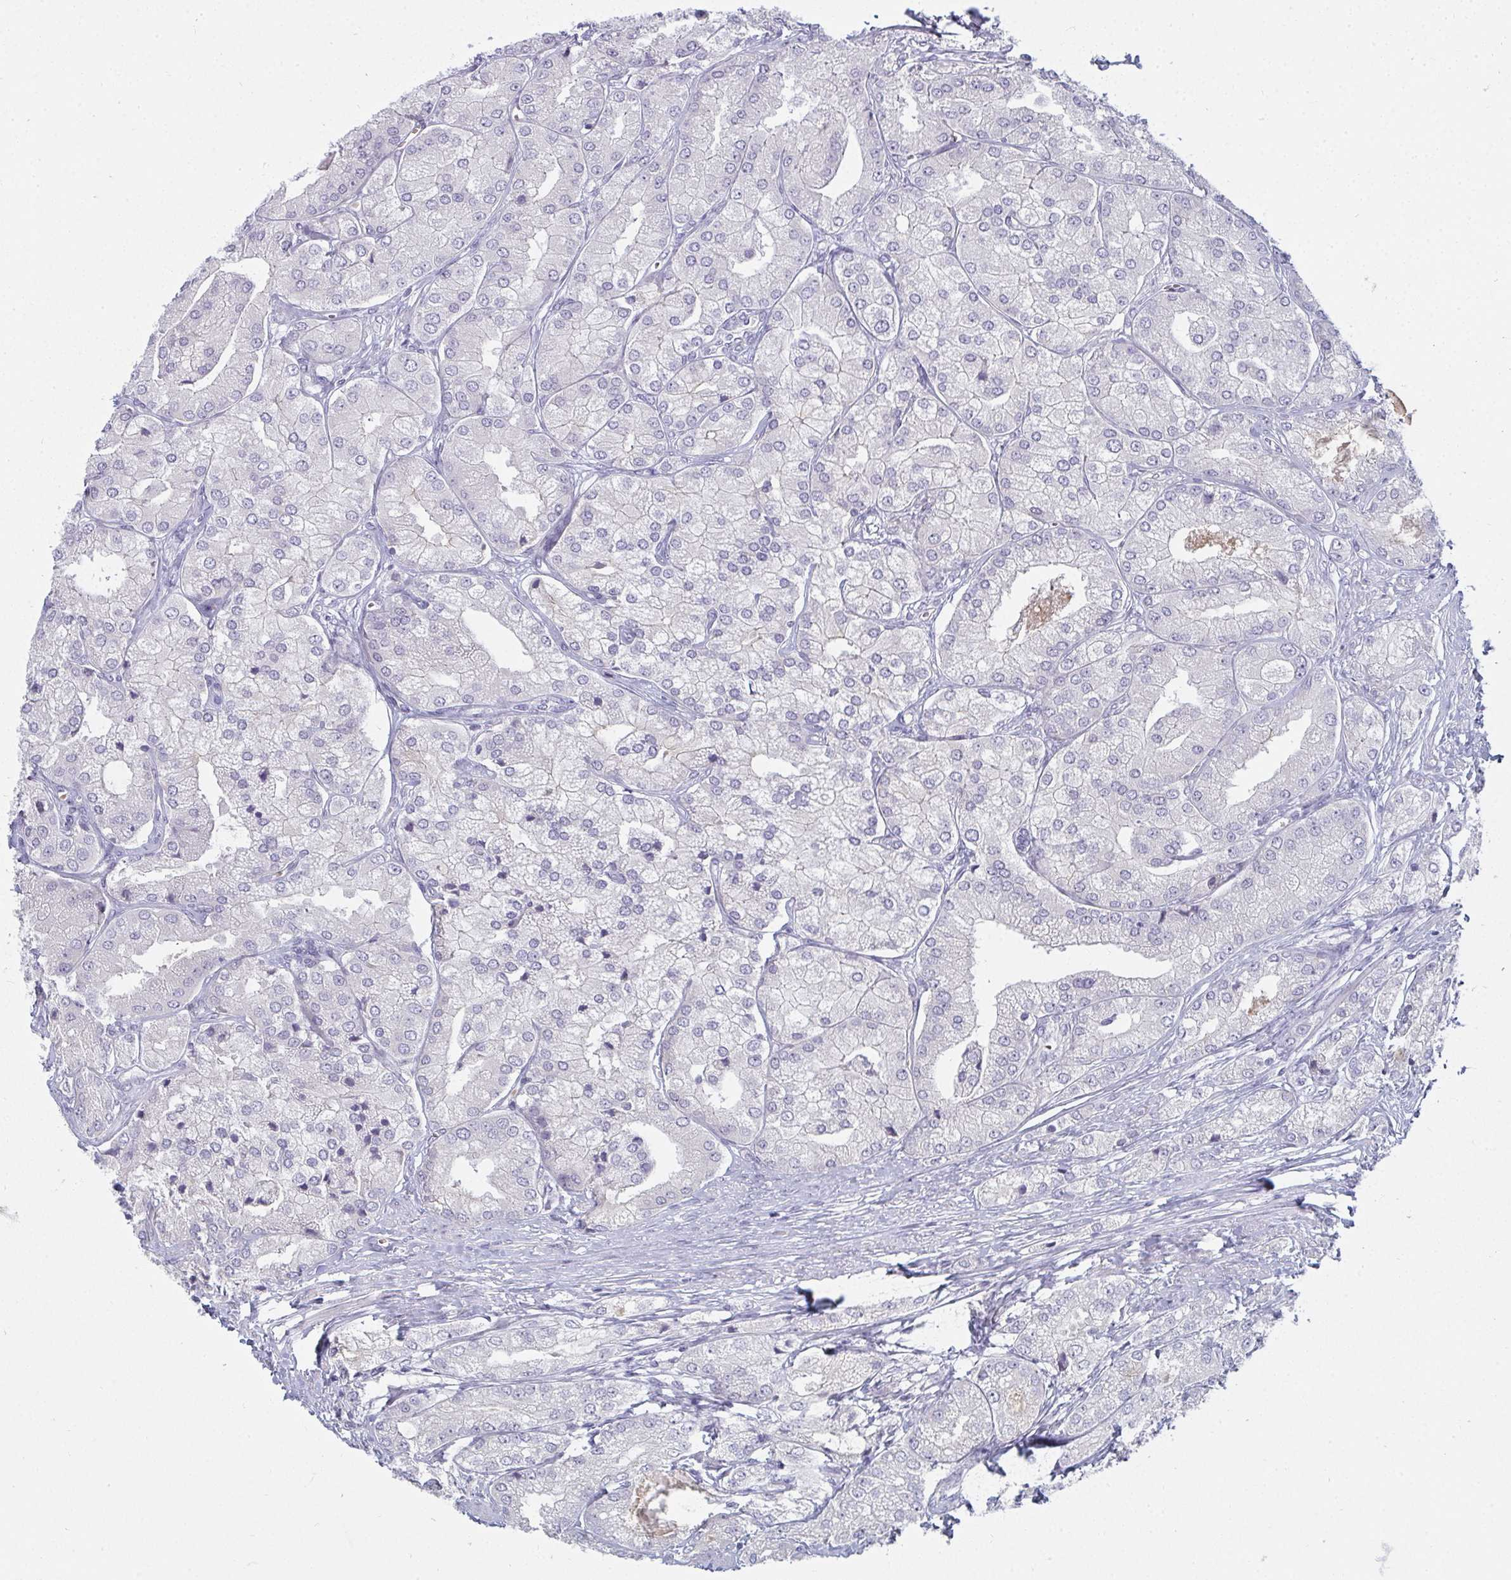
{"staining": {"intensity": "negative", "quantity": "none", "location": "none"}, "tissue": "prostate cancer", "cell_type": "Tumor cells", "image_type": "cancer", "snomed": [{"axis": "morphology", "description": "Adenocarcinoma, High grade"}, {"axis": "topography", "description": "Prostate"}], "caption": "An immunohistochemistry (IHC) image of prostate cancer (adenocarcinoma (high-grade)) is shown. There is no staining in tumor cells of prostate cancer (adenocarcinoma (high-grade)).", "gene": "SHB", "patient": {"sex": "male", "age": 61}}